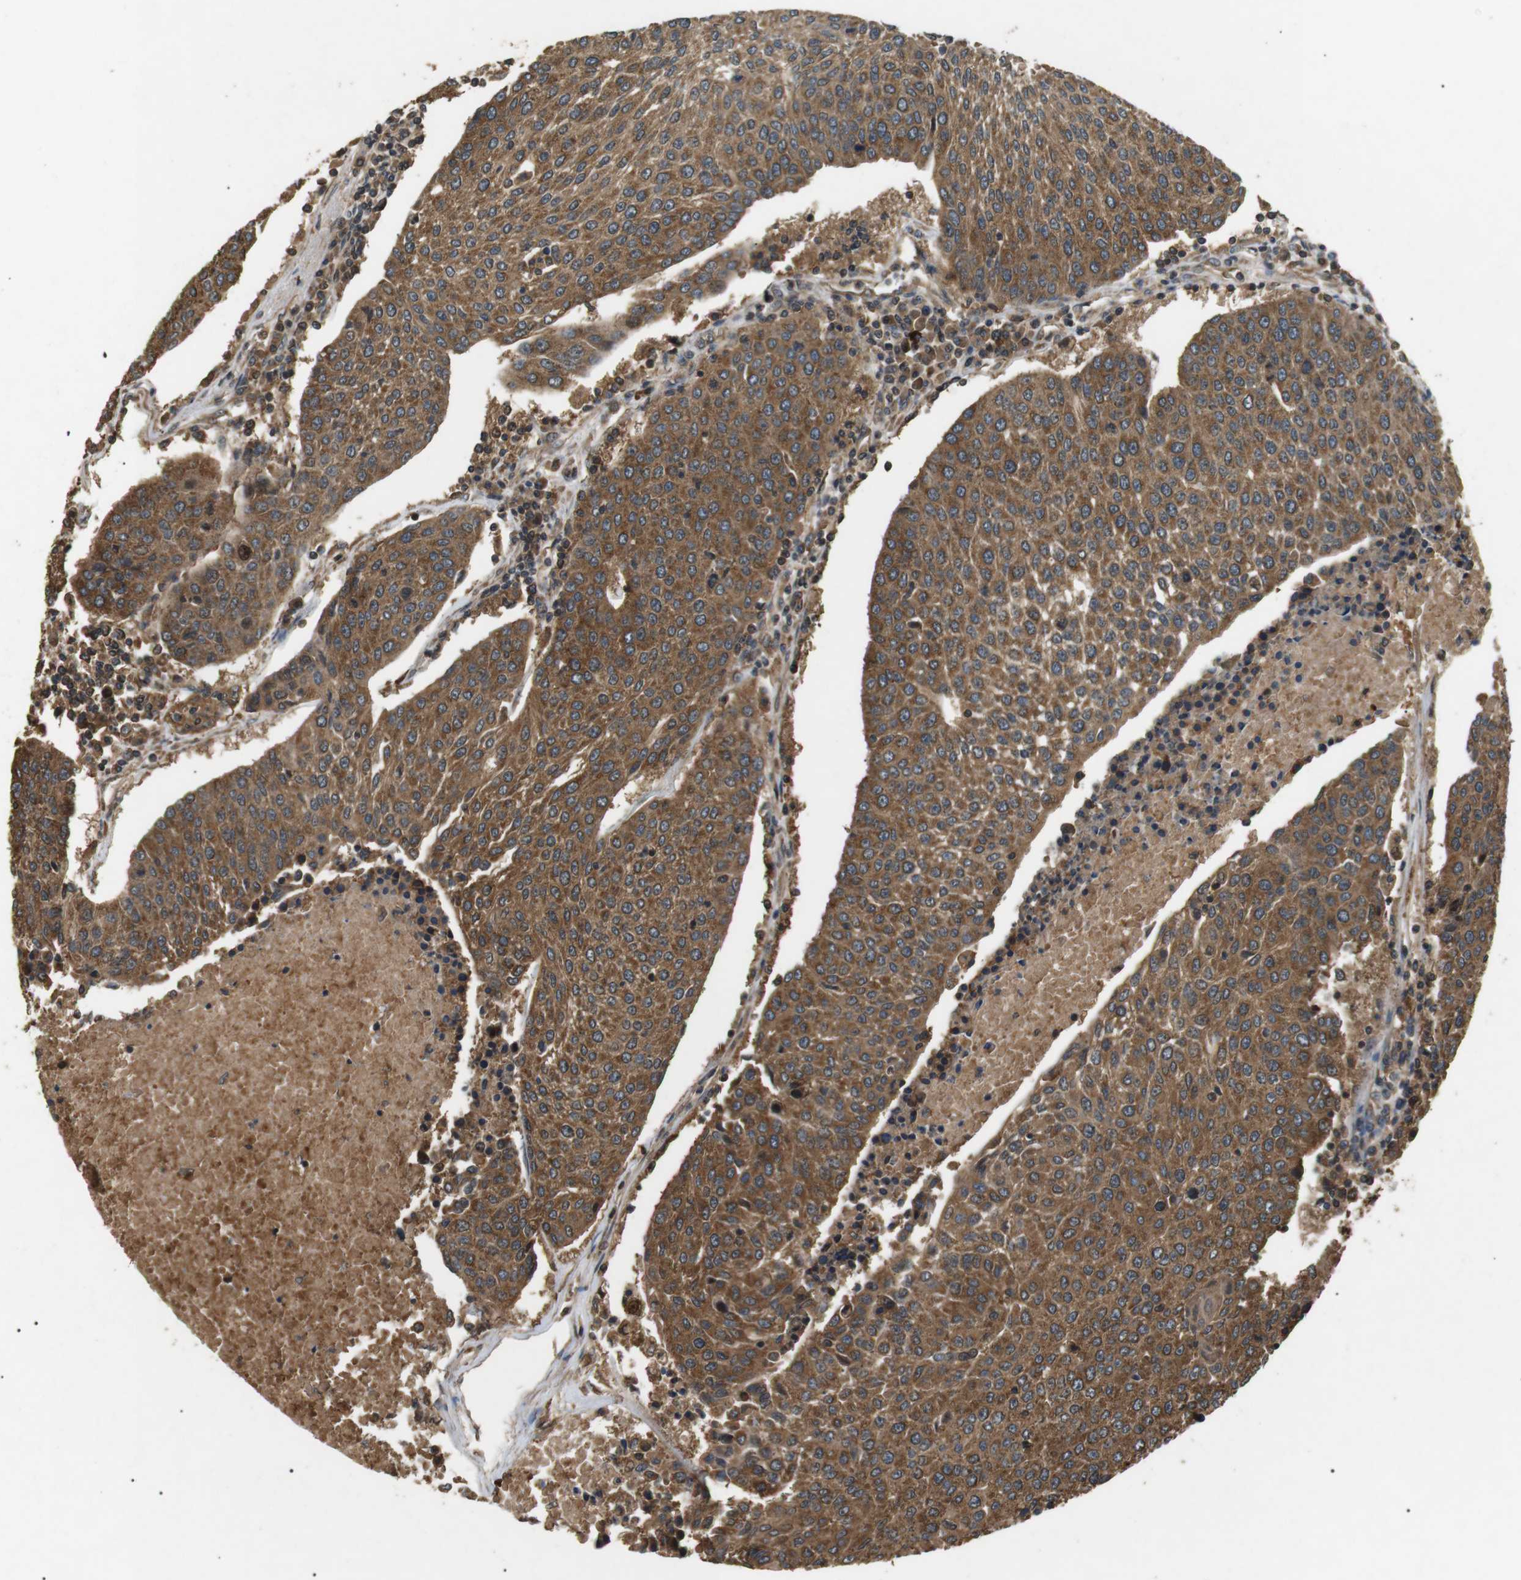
{"staining": {"intensity": "moderate", "quantity": ">75%", "location": "cytoplasmic/membranous"}, "tissue": "urothelial cancer", "cell_type": "Tumor cells", "image_type": "cancer", "snomed": [{"axis": "morphology", "description": "Urothelial carcinoma, High grade"}, {"axis": "topography", "description": "Urinary bladder"}], "caption": "High-power microscopy captured an immunohistochemistry histopathology image of urothelial cancer, revealing moderate cytoplasmic/membranous staining in about >75% of tumor cells.", "gene": "TBC1D15", "patient": {"sex": "female", "age": 85}}